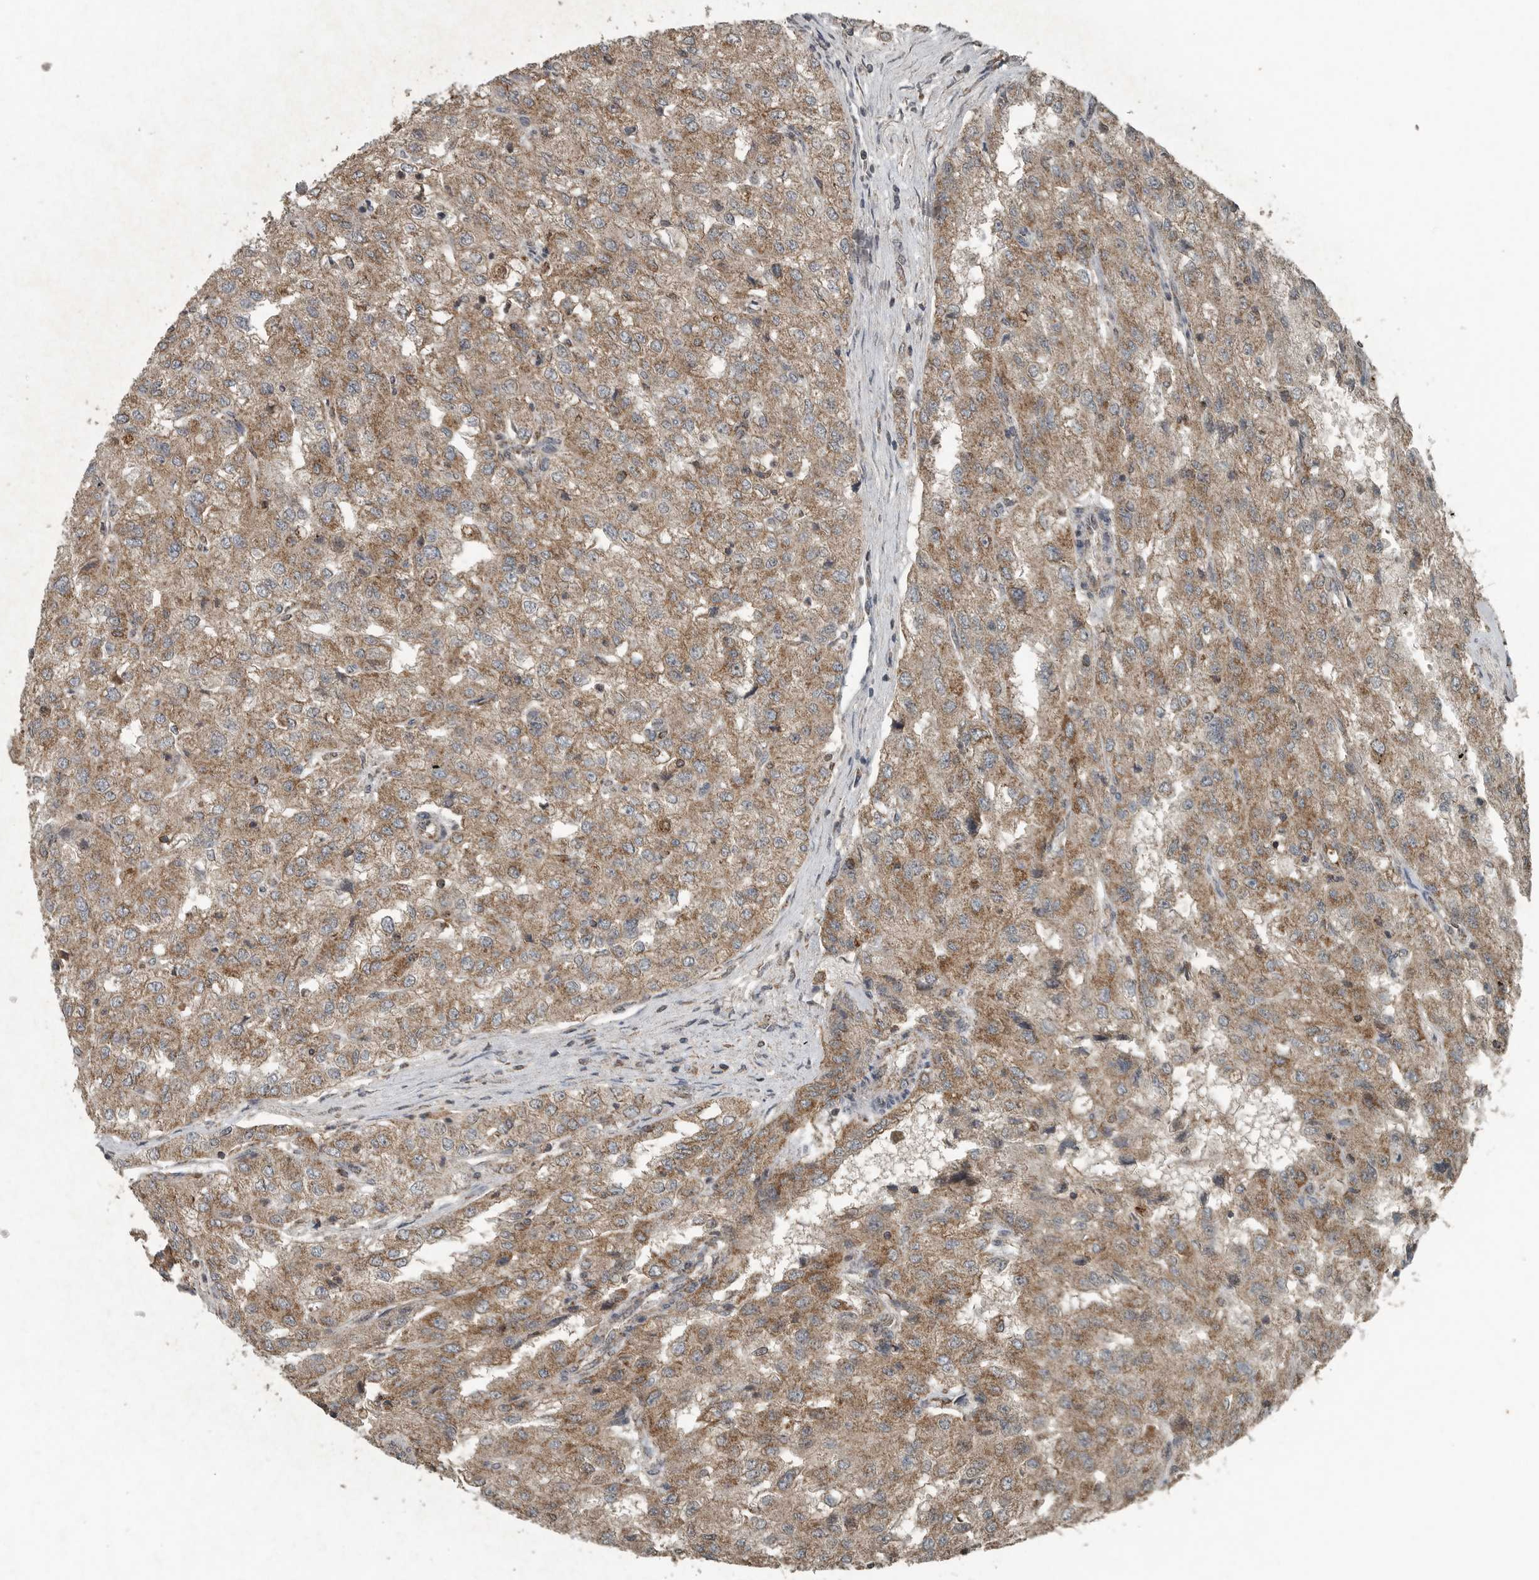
{"staining": {"intensity": "moderate", "quantity": ">75%", "location": "cytoplasmic/membranous"}, "tissue": "renal cancer", "cell_type": "Tumor cells", "image_type": "cancer", "snomed": [{"axis": "morphology", "description": "Adenocarcinoma, NOS"}, {"axis": "topography", "description": "Kidney"}], "caption": "DAB (3,3'-diaminobenzidine) immunohistochemical staining of human renal cancer (adenocarcinoma) demonstrates moderate cytoplasmic/membranous protein staining in approximately >75% of tumor cells.", "gene": "IL6ST", "patient": {"sex": "female", "age": 54}}